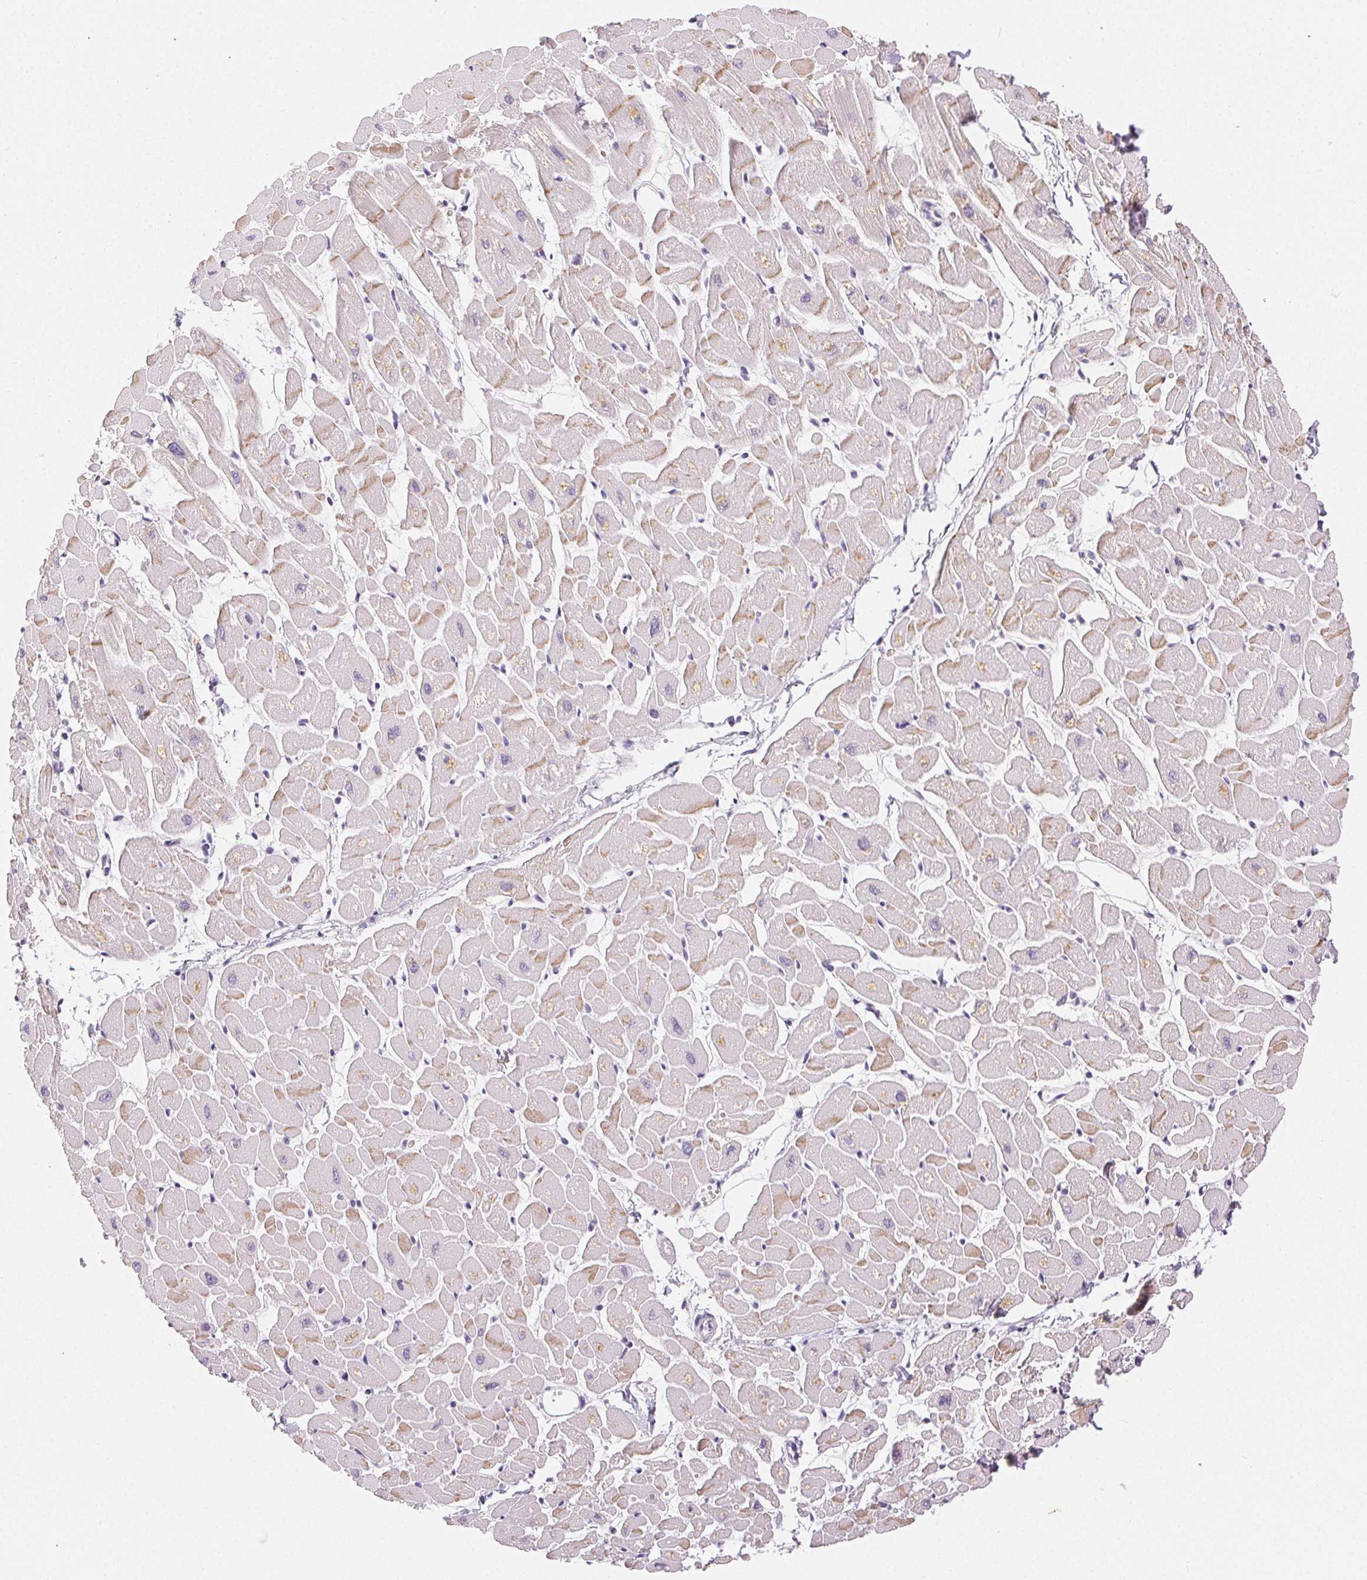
{"staining": {"intensity": "weak", "quantity": "25%-75%", "location": "cytoplasmic/membranous"}, "tissue": "heart muscle", "cell_type": "Cardiomyocytes", "image_type": "normal", "snomed": [{"axis": "morphology", "description": "Normal tissue, NOS"}, {"axis": "topography", "description": "Heart"}], "caption": "Heart muscle stained for a protein displays weak cytoplasmic/membranous positivity in cardiomyocytes. (Brightfield microscopy of DAB IHC at high magnification).", "gene": "SFTPD", "patient": {"sex": "male", "age": 57}}